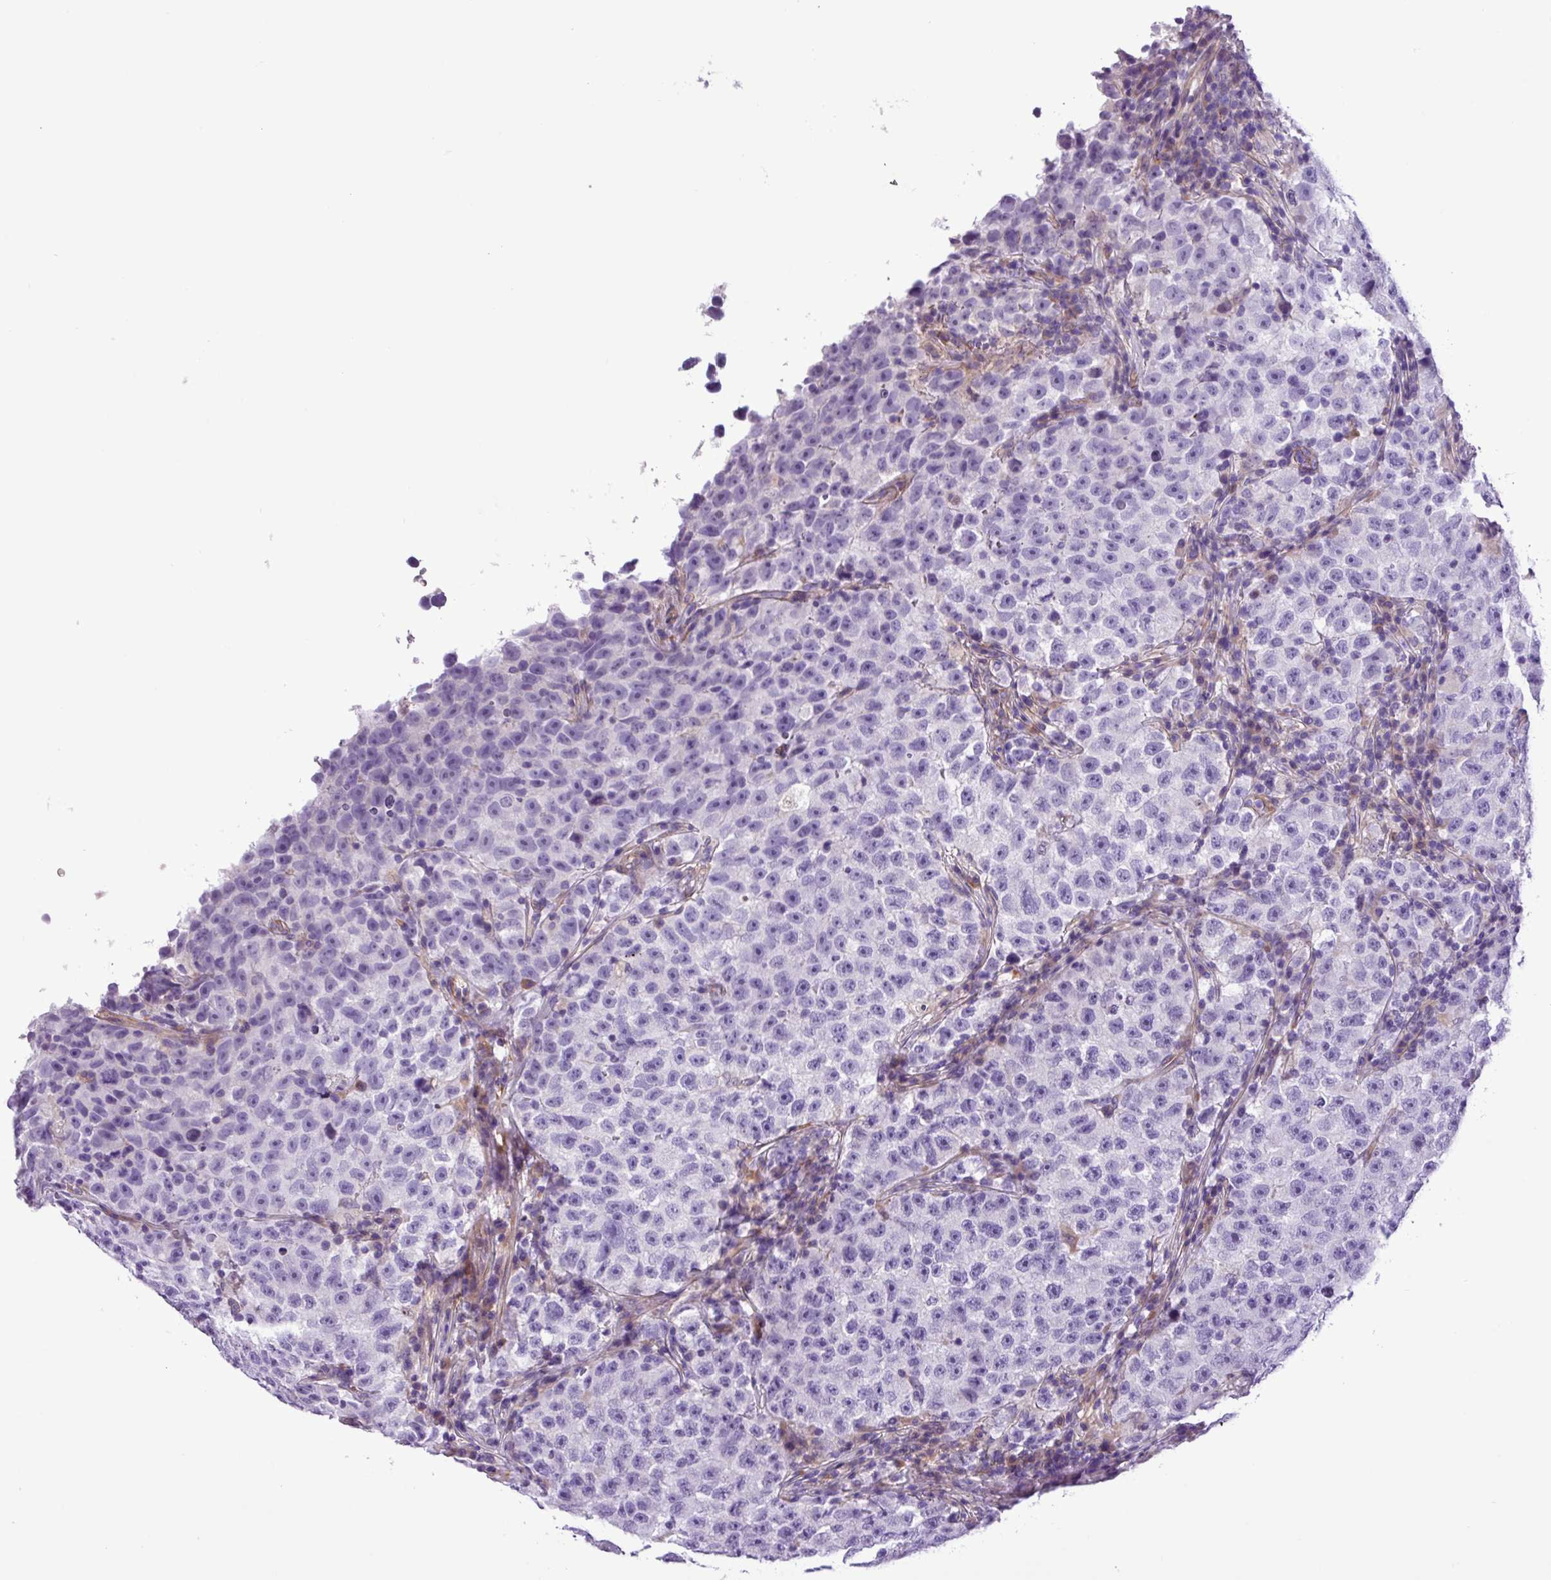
{"staining": {"intensity": "negative", "quantity": "none", "location": "none"}, "tissue": "testis cancer", "cell_type": "Tumor cells", "image_type": "cancer", "snomed": [{"axis": "morphology", "description": "Seminoma, NOS"}, {"axis": "topography", "description": "Testis"}], "caption": "Tumor cells show no significant protein positivity in testis seminoma.", "gene": "C11orf91", "patient": {"sex": "male", "age": 22}}